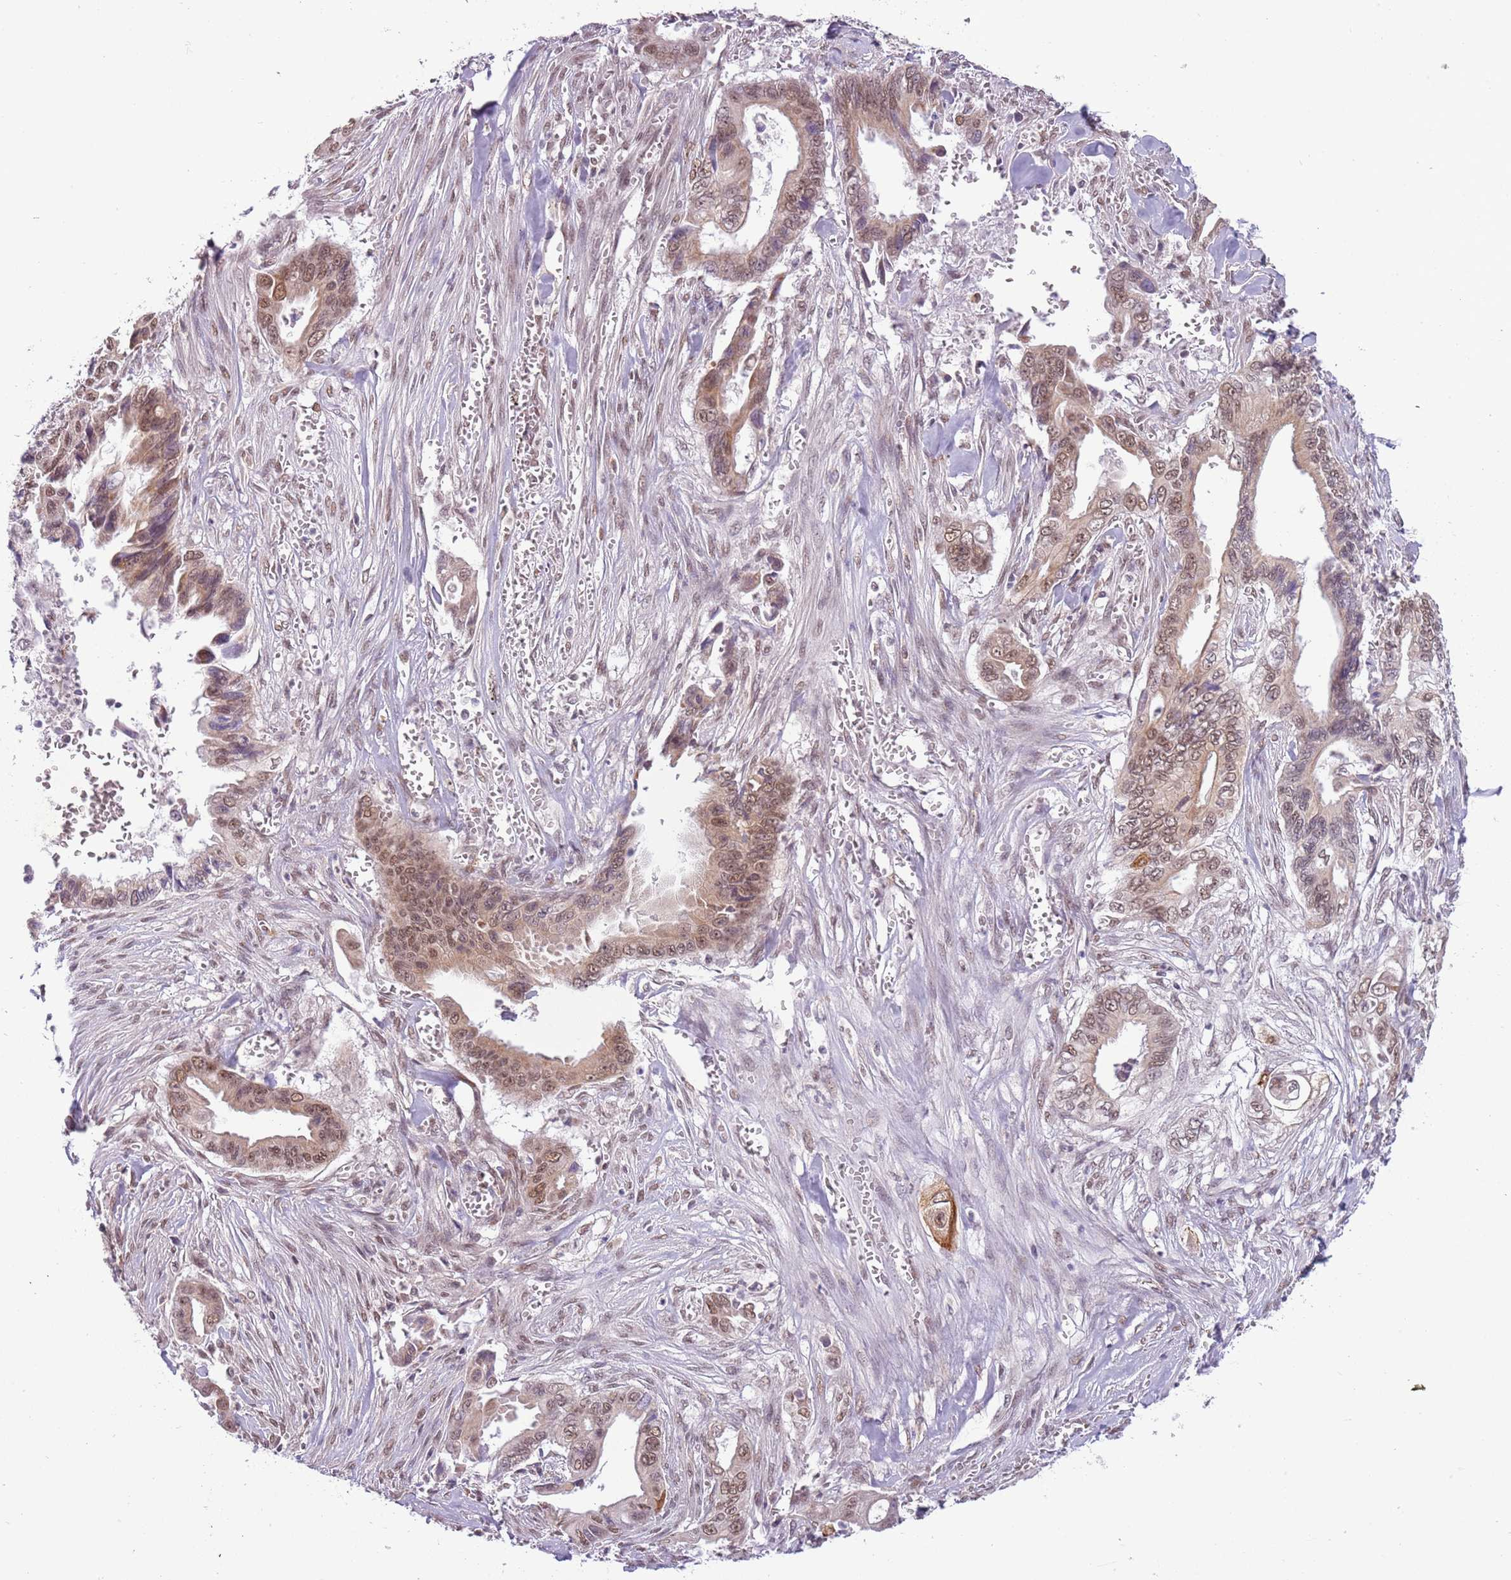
{"staining": {"intensity": "moderate", "quantity": ">75%", "location": "nuclear"}, "tissue": "pancreatic cancer", "cell_type": "Tumor cells", "image_type": "cancer", "snomed": [{"axis": "morphology", "description": "Adenocarcinoma, NOS"}, {"axis": "topography", "description": "Pancreas"}], "caption": "Immunohistochemistry (DAB) staining of human pancreatic cancer (adenocarcinoma) exhibits moderate nuclear protein staining in approximately >75% of tumor cells.", "gene": "FAM120AOS", "patient": {"sex": "male", "age": 59}}